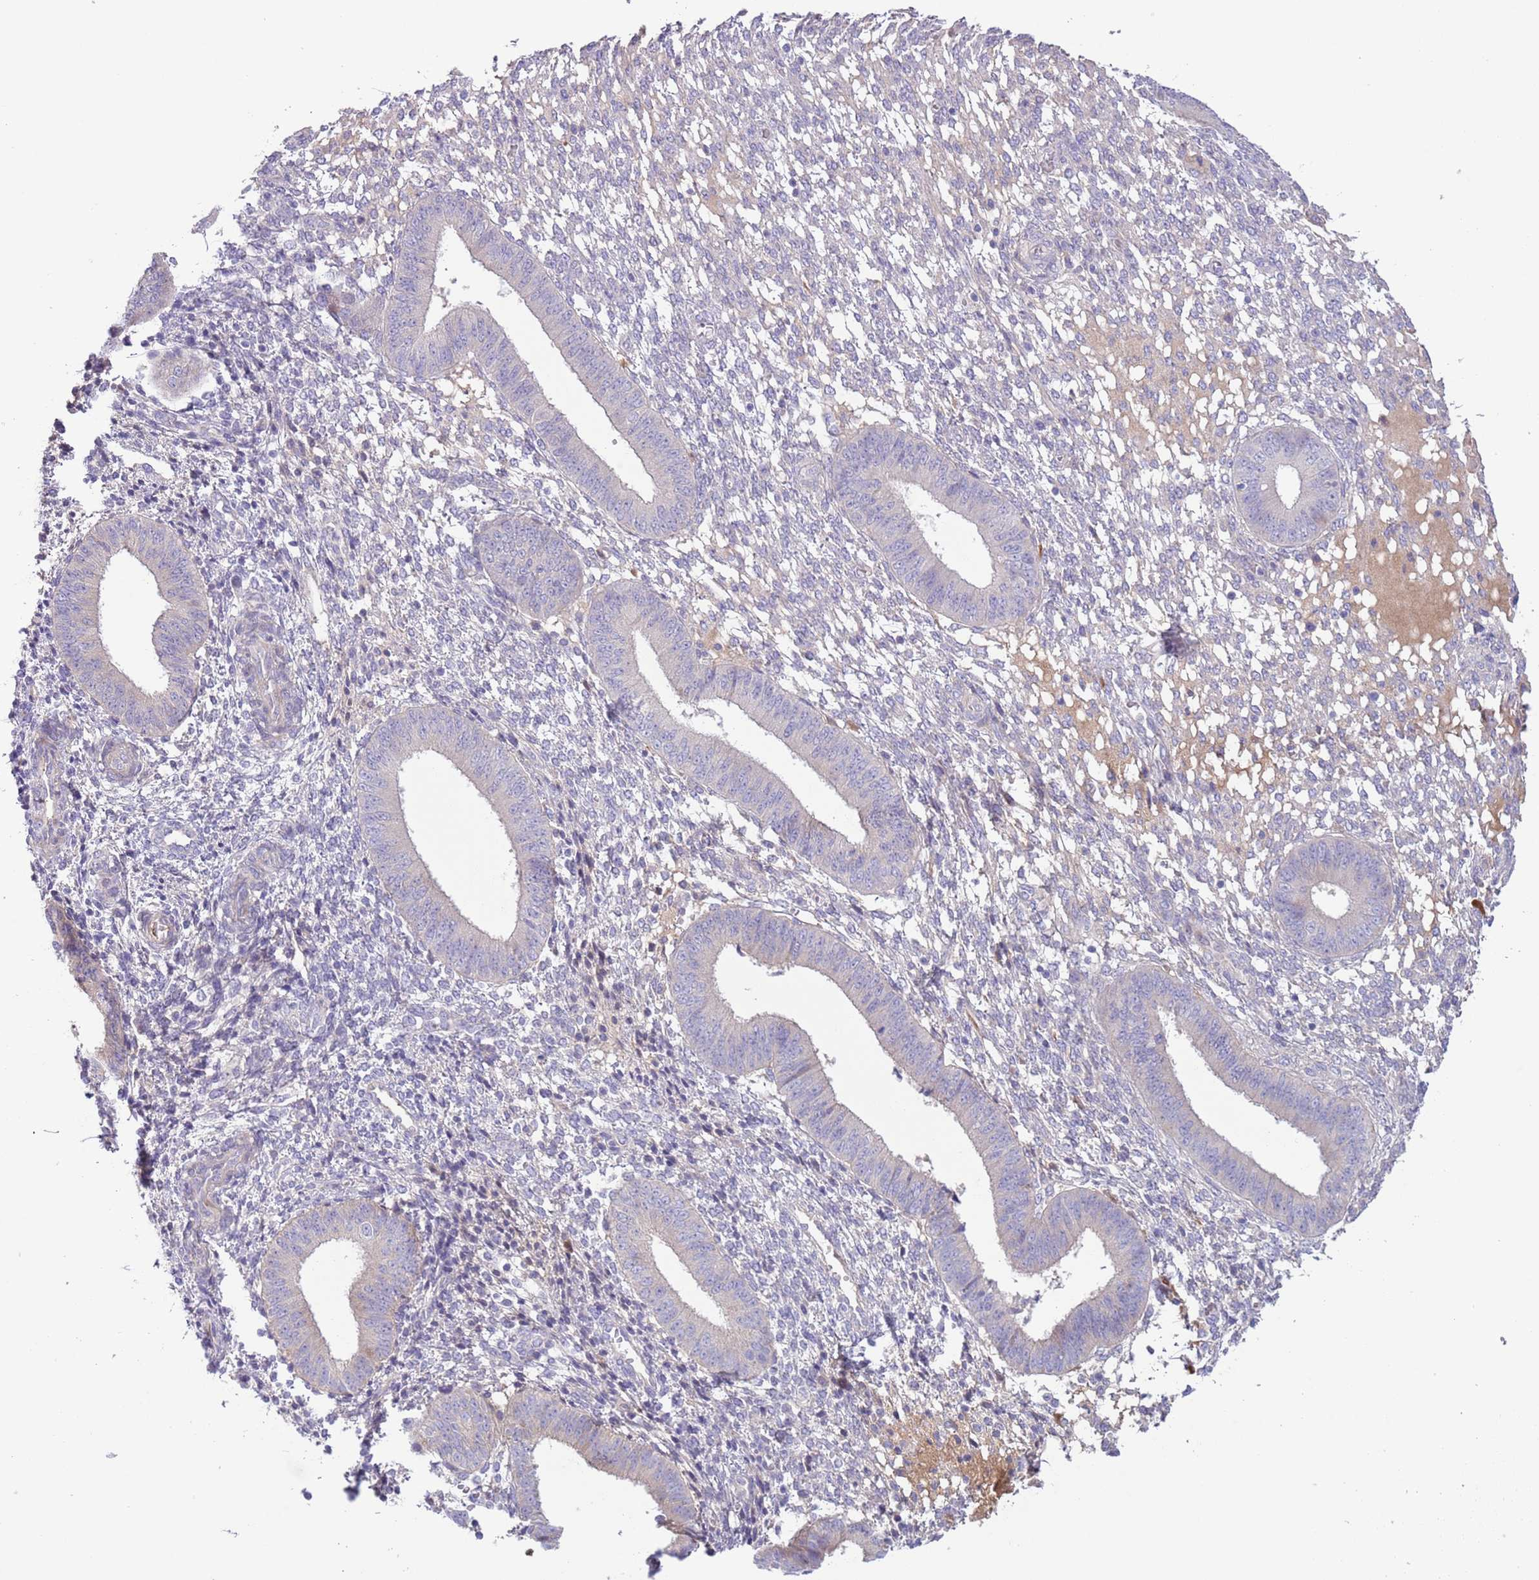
{"staining": {"intensity": "negative", "quantity": "none", "location": "none"}, "tissue": "endometrium", "cell_type": "Cells in endometrial stroma", "image_type": "normal", "snomed": [{"axis": "morphology", "description": "Normal tissue, NOS"}, {"axis": "topography", "description": "Endometrium"}], "caption": "Cells in endometrial stroma are negative for protein expression in normal human endometrium. The staining is performed using DAB brown chromogen with nuclei counter-stained in using hematoxylin.", "gene": "CFH", "patient": {"sex": "female", "age": 49}}